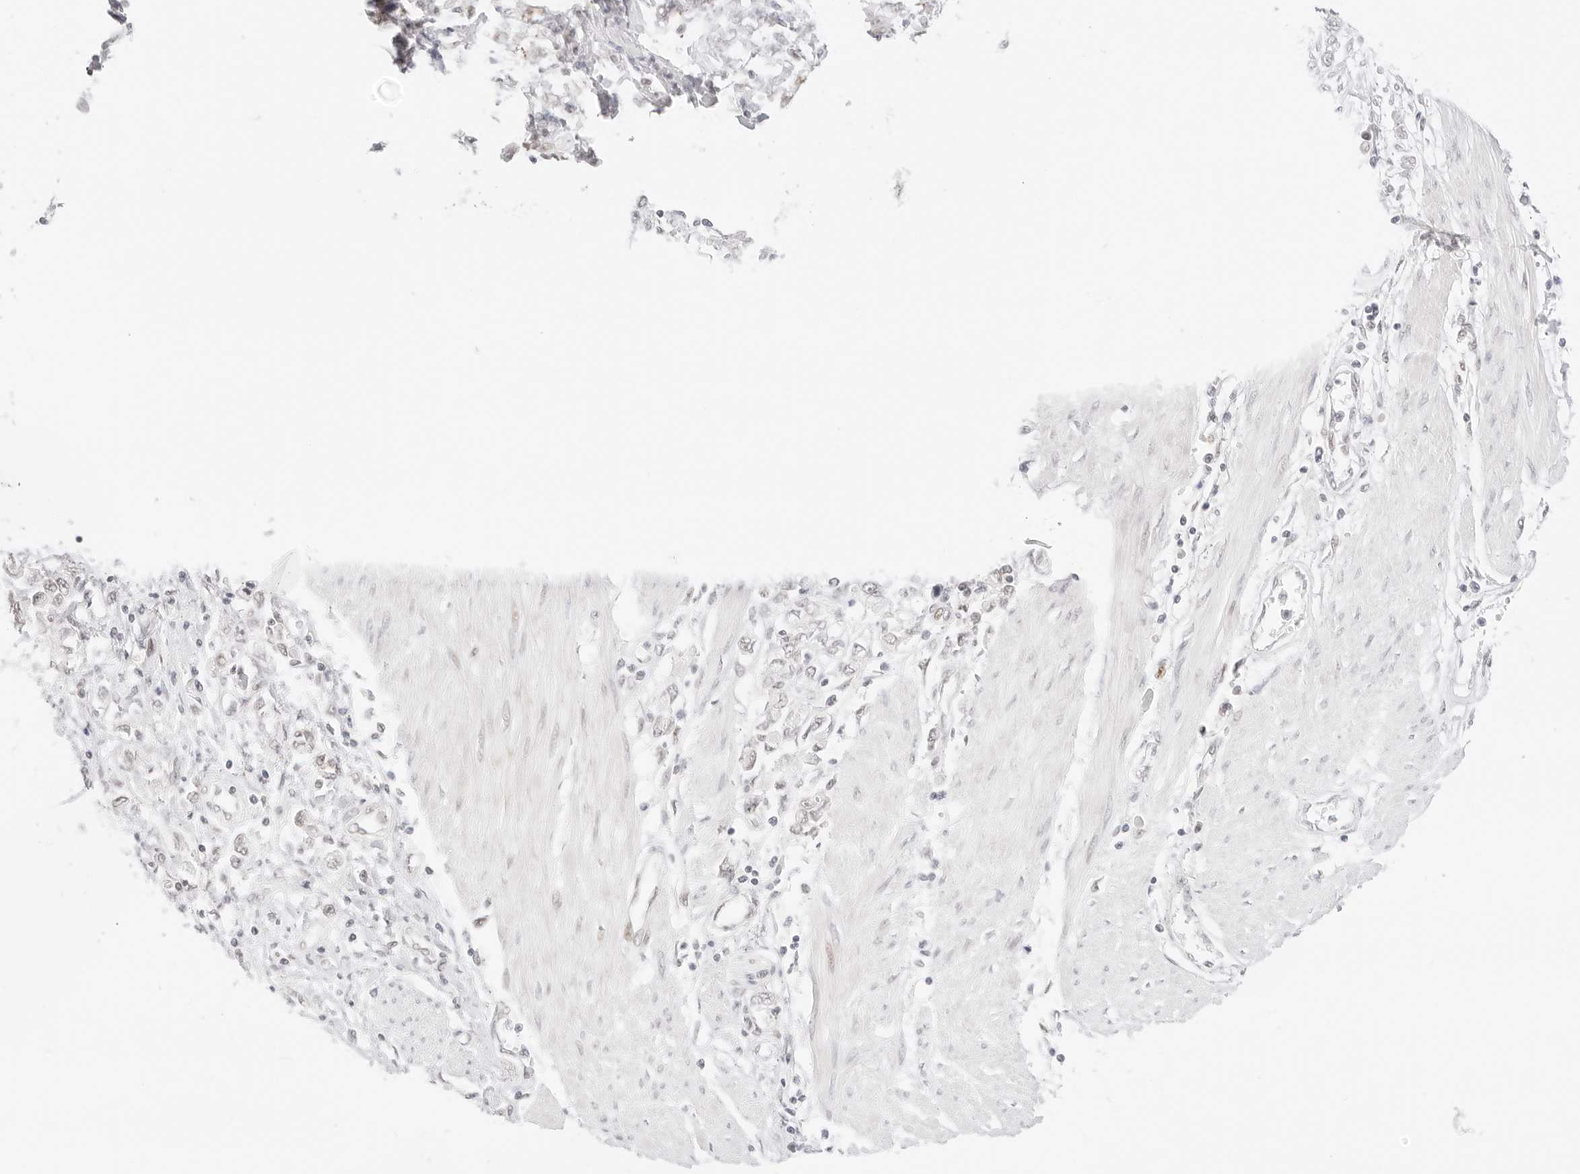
{"staining": {"intensity": "negative", "quantity": "none", "location": "none"}, "tissue": "stomach cancer", "cell_type": "Tumor cells", "image_type": "cancer", "snomed": [{"axis": "morphology", "description": "Adenocarcinoma, NOS"}, {"axis": "topography", "description": "Stomach"}], "caption": "Immunohistochemistry histopathology image of stomach cancer stained for a protein (brown), which shows no positivity in tumor cells.", "gene": "ITGA6", "patient": {"sex": "female", "age": 76}}